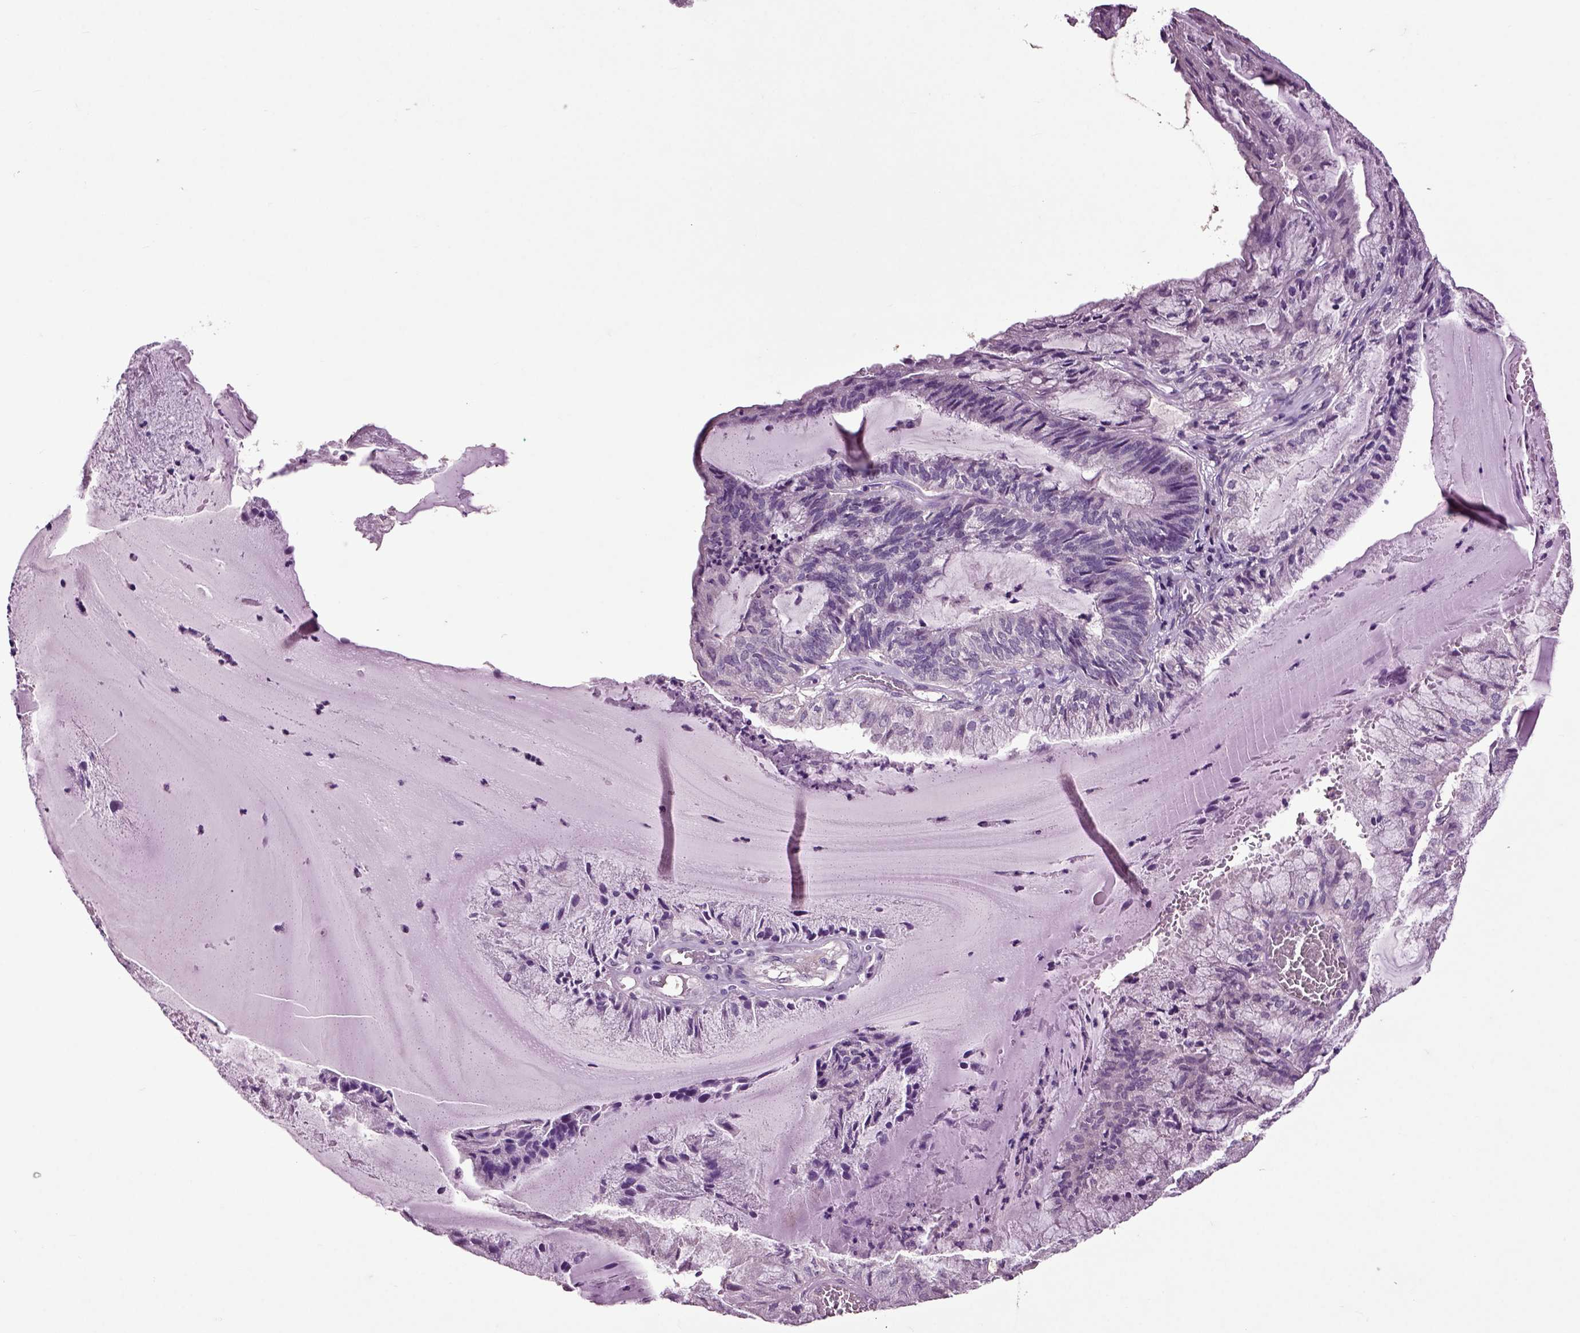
{"staining": {"intensity": "negative", "quantity": "none", "location": "none"}, "tissue": "endometrial cancer", "cell_type": "Tumor cells", "image_type": "cancer", "snomed": [{"axis": "morphology", "description": "Carcinoma, NOS"}, {"axis": "topography", "description": "Endometrium"}], "caption": "This micrograph is of endometrial carcinoma stained with immunohistochemistry (IHC) to label a protein in brown with the nuclei are counter-stained blue. There is no staining in tumor cells. (DAB (3,3'-diaminobenzidine) immunohistochemistry visualized using brightfield microscopy, high magnification).", "gene": "CRHR1", "patient": {"sex": "female", "age": 62}}